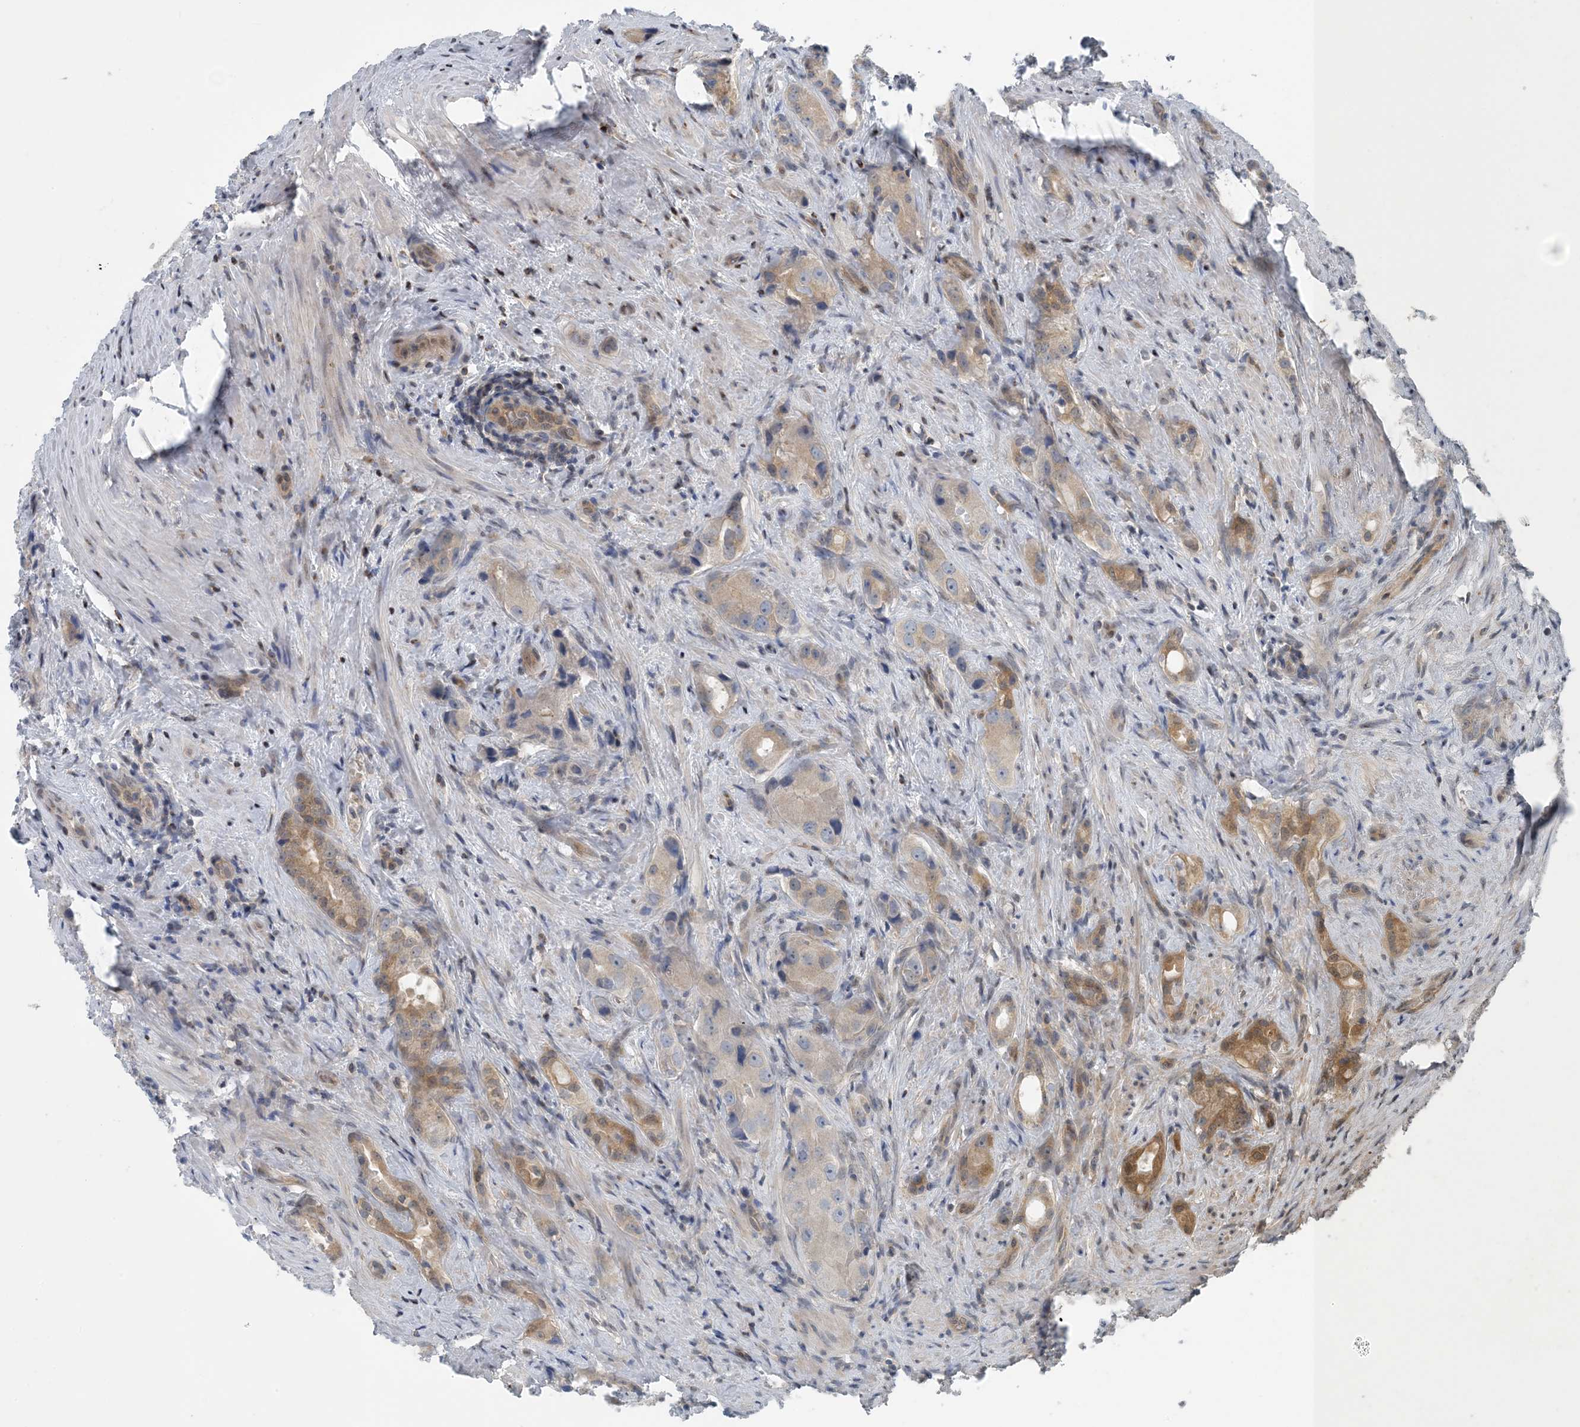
{"staining": {"intensity": "moderate", "quantity": "25%-75%", "location": "cytoplasmic/membranous"}, "tissue": "prostate cancer", "cell_type": "Tumor cells", "image_type": "cancer", "snomed": [{"axis": "morphology", "description": "Adenocarcinoma, Low grade"}, {"axis": "topography", "description": "Prostate"}], "caption": "Approximately 25%-75% of tumor cells in human prostate cancer exhibit moderate cytoplasmic/membranous protein expression as visualized by brown immunohistochemical staining.", "gene": "HIKESHI", "patient": {"sex": "male", "age": 71}}